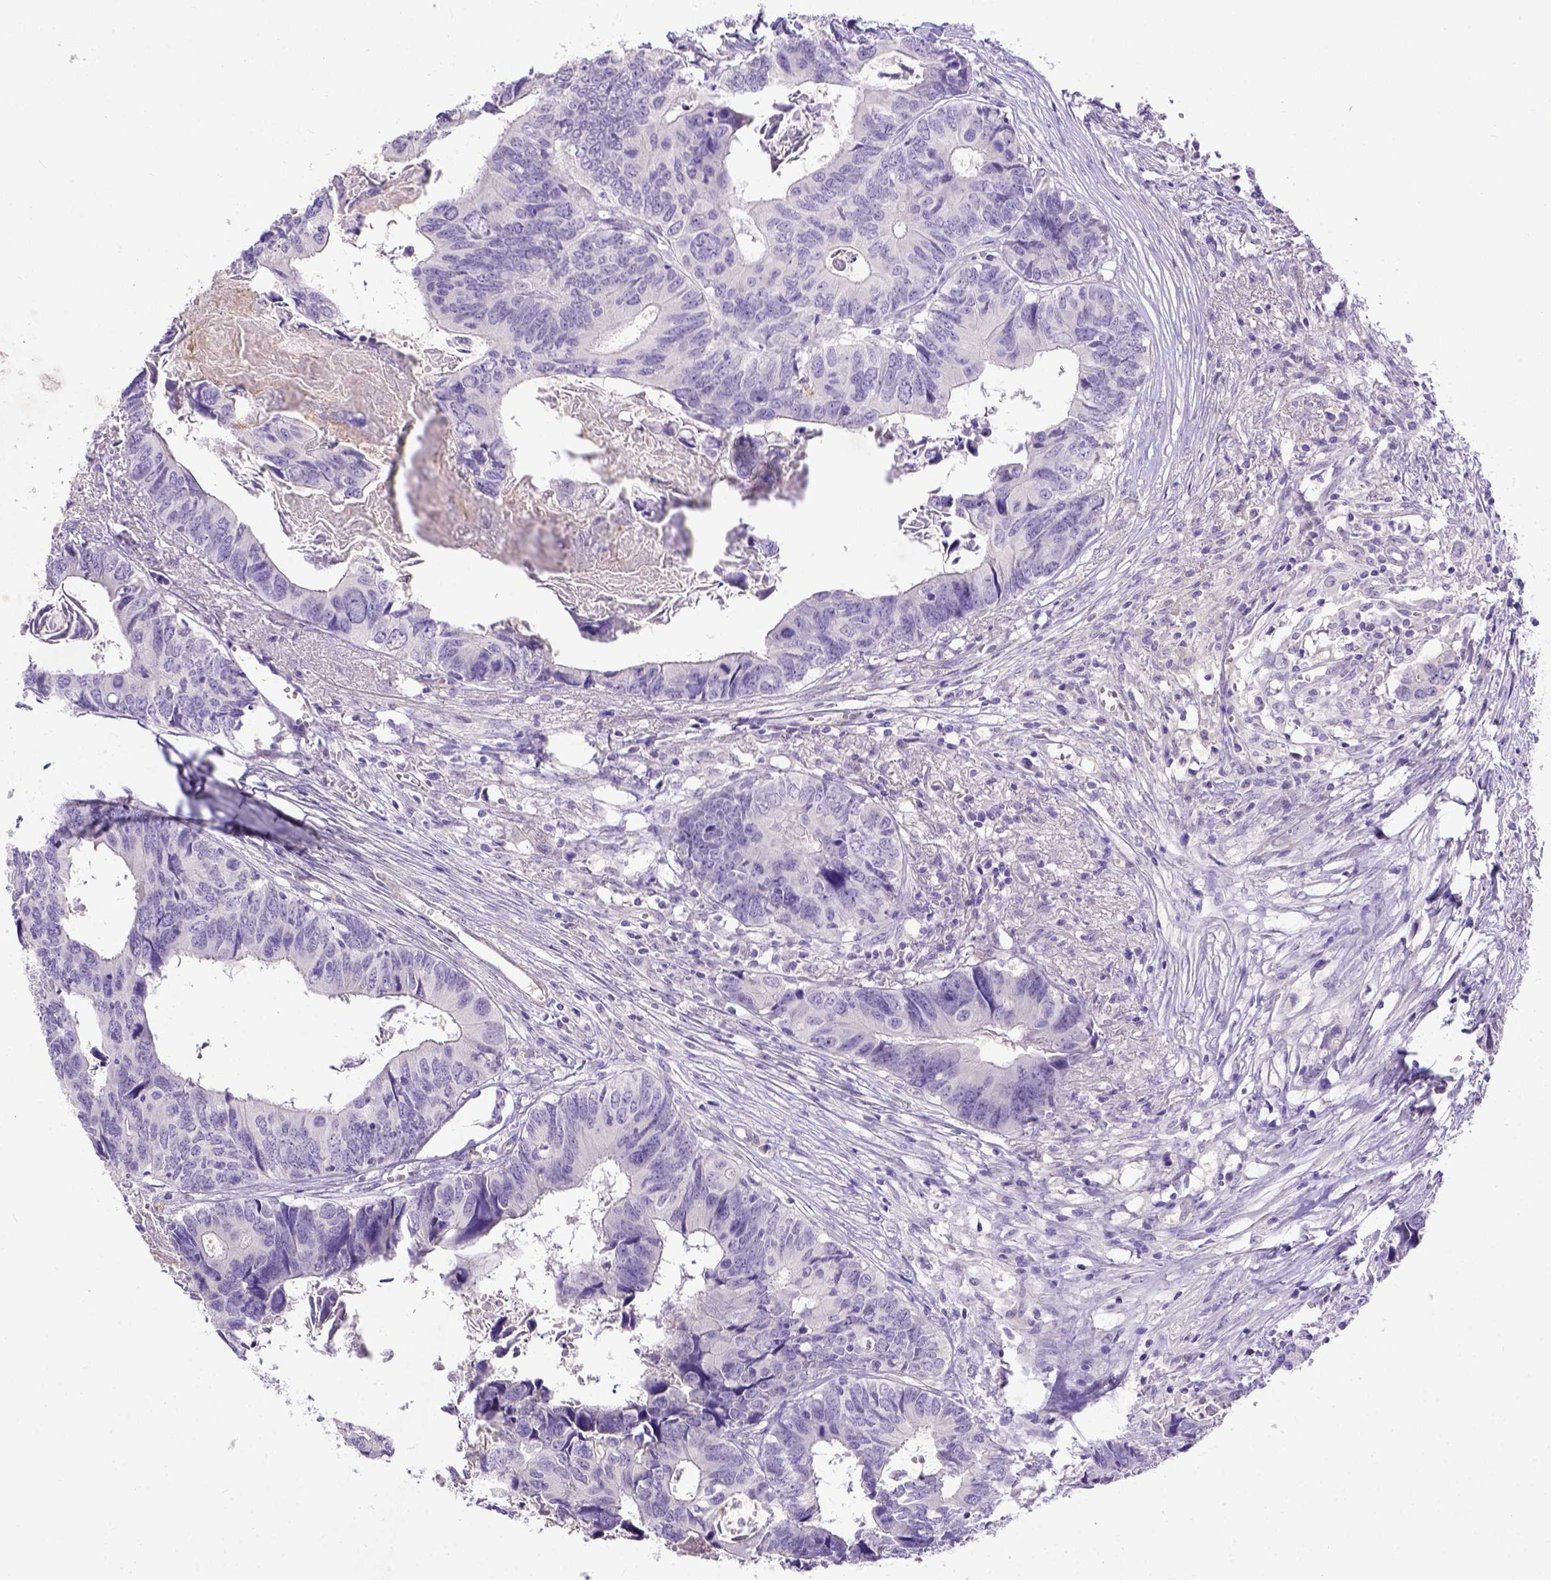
{"staining": {"intensity": "negative", "quantity": "none", "location": "none"}, "tissue": "colorectal cancer", "cell_type": "Tumor cells", "image_type": "cancer", "snomed": [{"axis": "morphology", "description": "Adenocarcinoma, NOS"}, {"axis": "topography", "description": "Colon"}], "caption": "Immunohistochemistry photomicrograph of neoplastic tissue: human adenocarcinoma (colorectal) stained with DAB demonstrates no significant protein positivity in tumor cells.", "gene": "BTN1A1", "patient": {"sex": "female", "age": 82}}